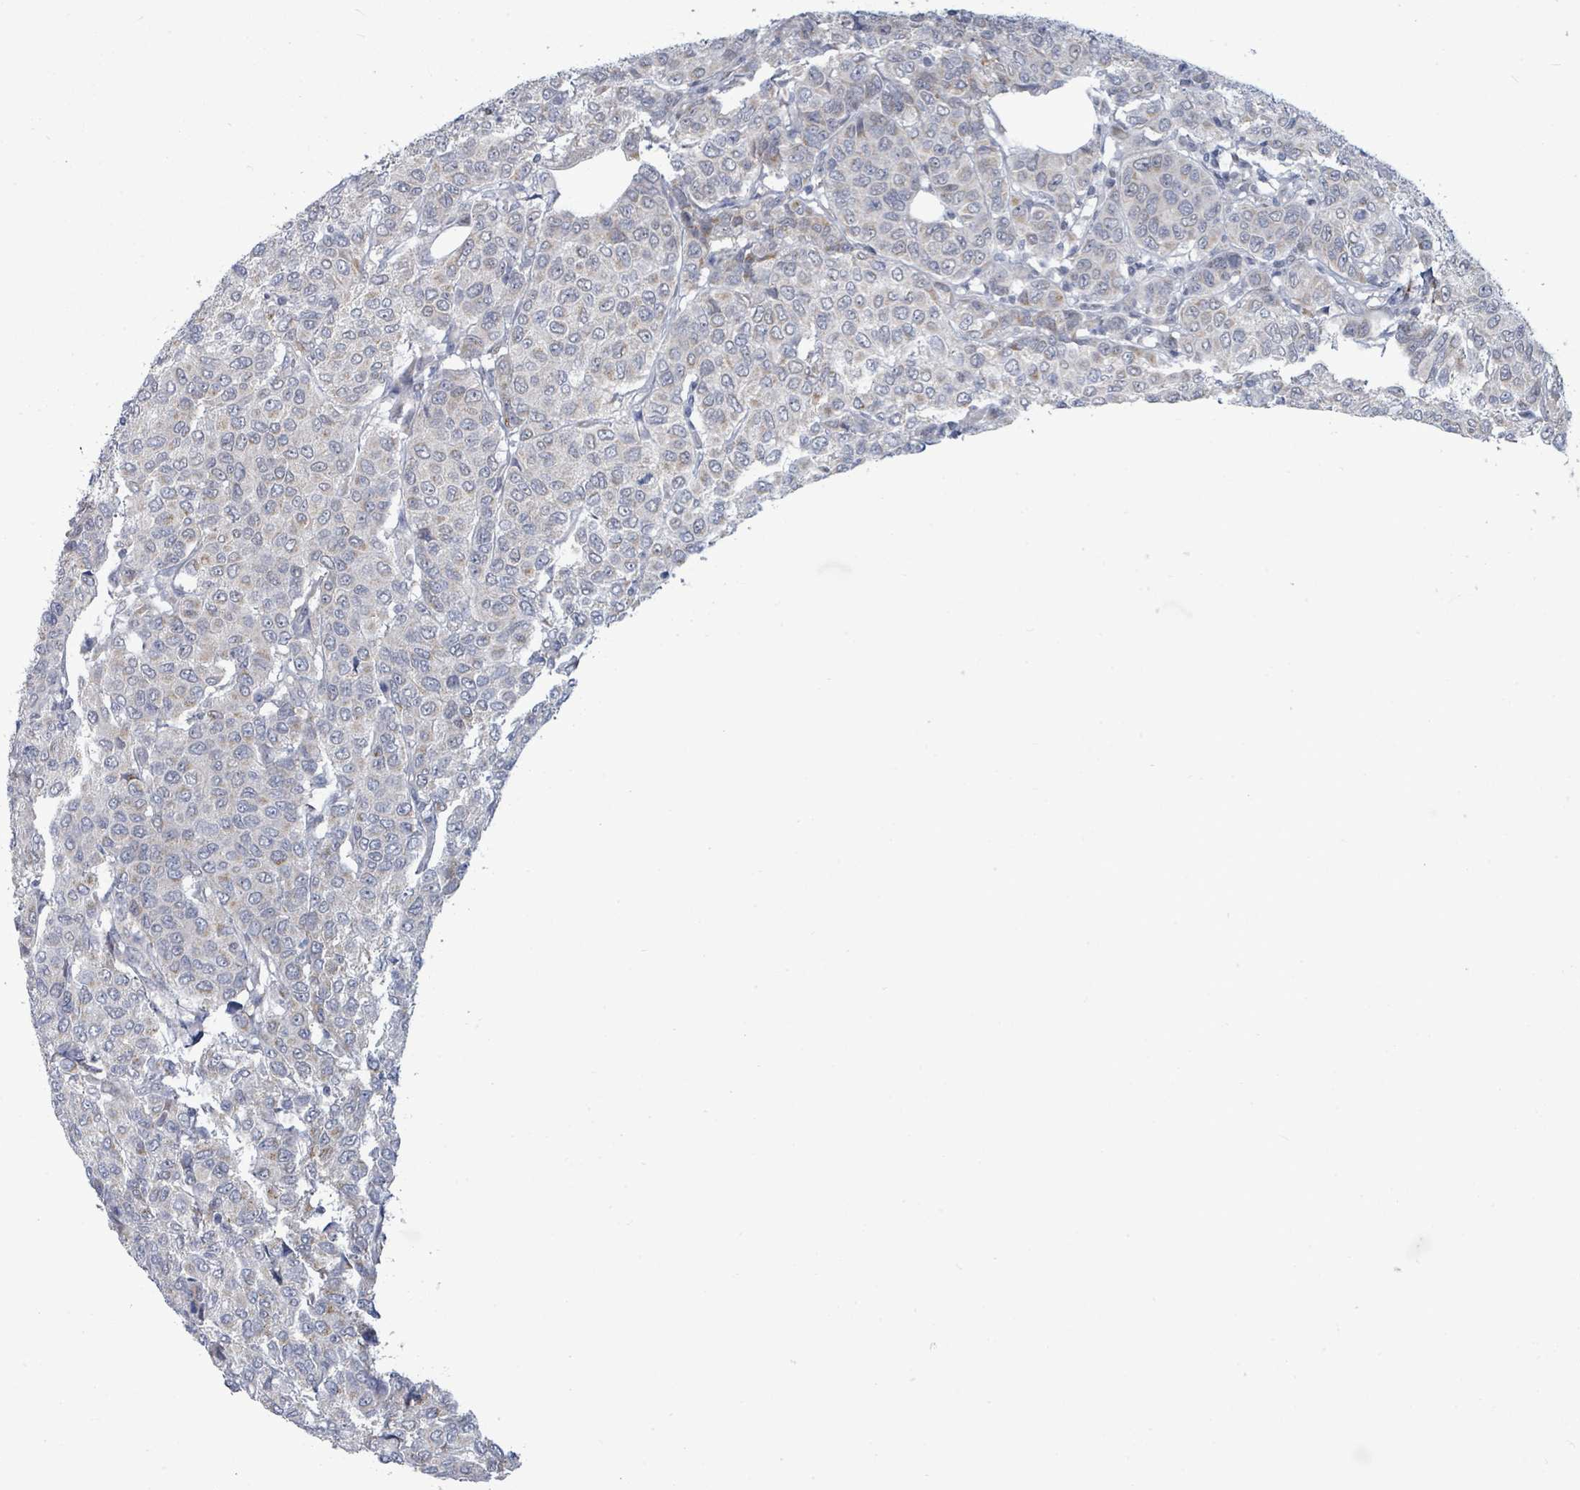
{"staining": {"intensity": "weak", "quantity": "25%-75%", "location": "cytoplasmic/membranous"}, "tissue": "breast cancer", "cell_type": "Tumor cells", "image_type": "cancer", "snomed": [{"axis": "morphology", "description": "Duct carcinoma"}, {"axis": "topography", "description": "Breast"}], "caption": "Breast infiltrating ductal carcinoma was stained to show a protein in brown. There is low levels of weak cytoplasmic/membranous staining in about 25%-75% of tumor cells.", "gene": "ZFPM1", "patient": {"sex": "female", "age": 55}}